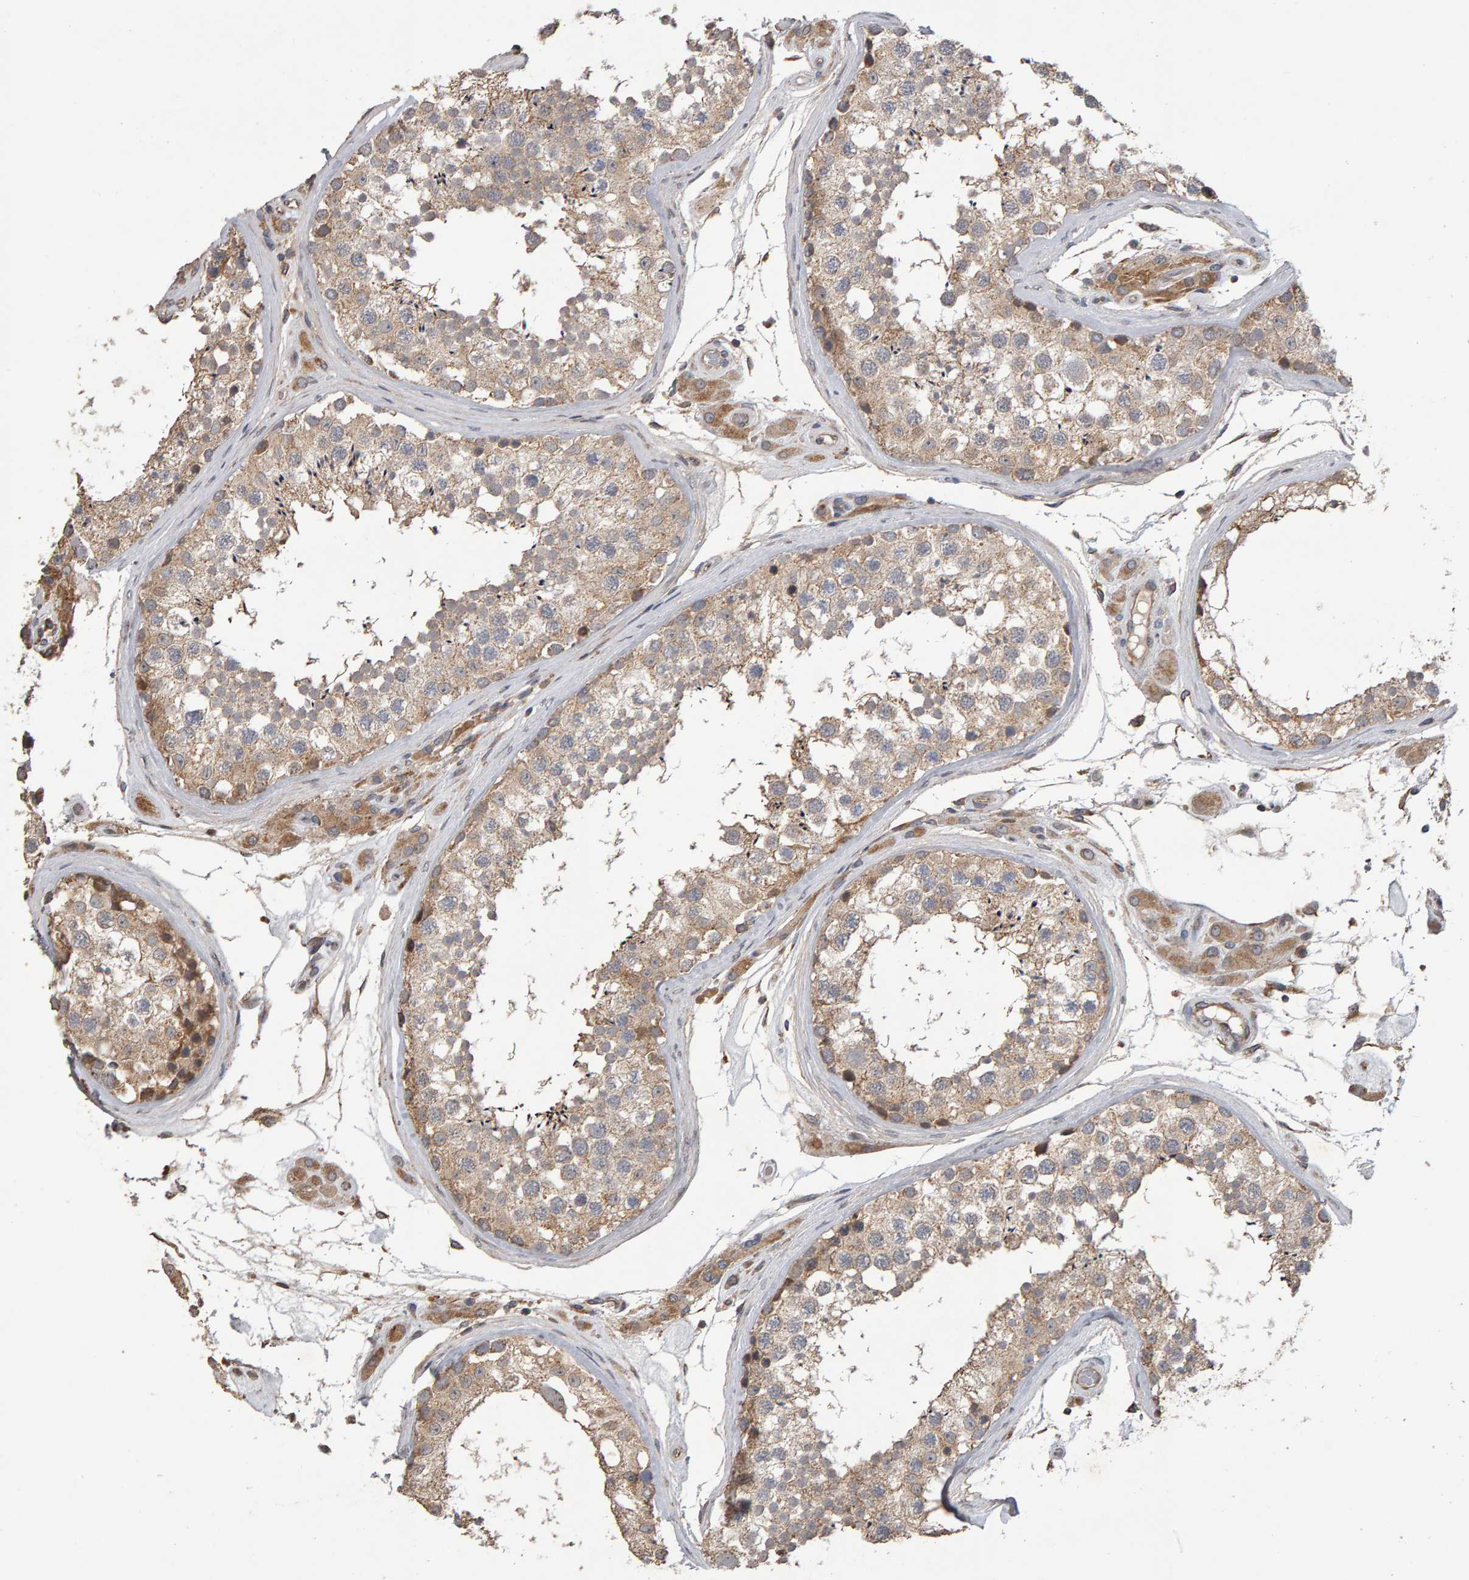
{"staining": {"intensity": "weak", "quantity": ">75%", "location": "cytoplasmic/membranous"}, "tissue": "testis", "cell_type": "Cells in seminiferous ducts", "image_type": "normal", "snomed": [{"axis": "morphology", "description": "Normal tissue, NOS"}, {"axis": "topography", "description": "Testis"}], "caption": "Immunohistochemical staining of normal testis exhibits low levels of weak cytoplasmic/membranous staining in approximately >75% of cells in seminiferous ducts.", "gene": "COASY", "patient": {"sex": "male", "age": 46}}